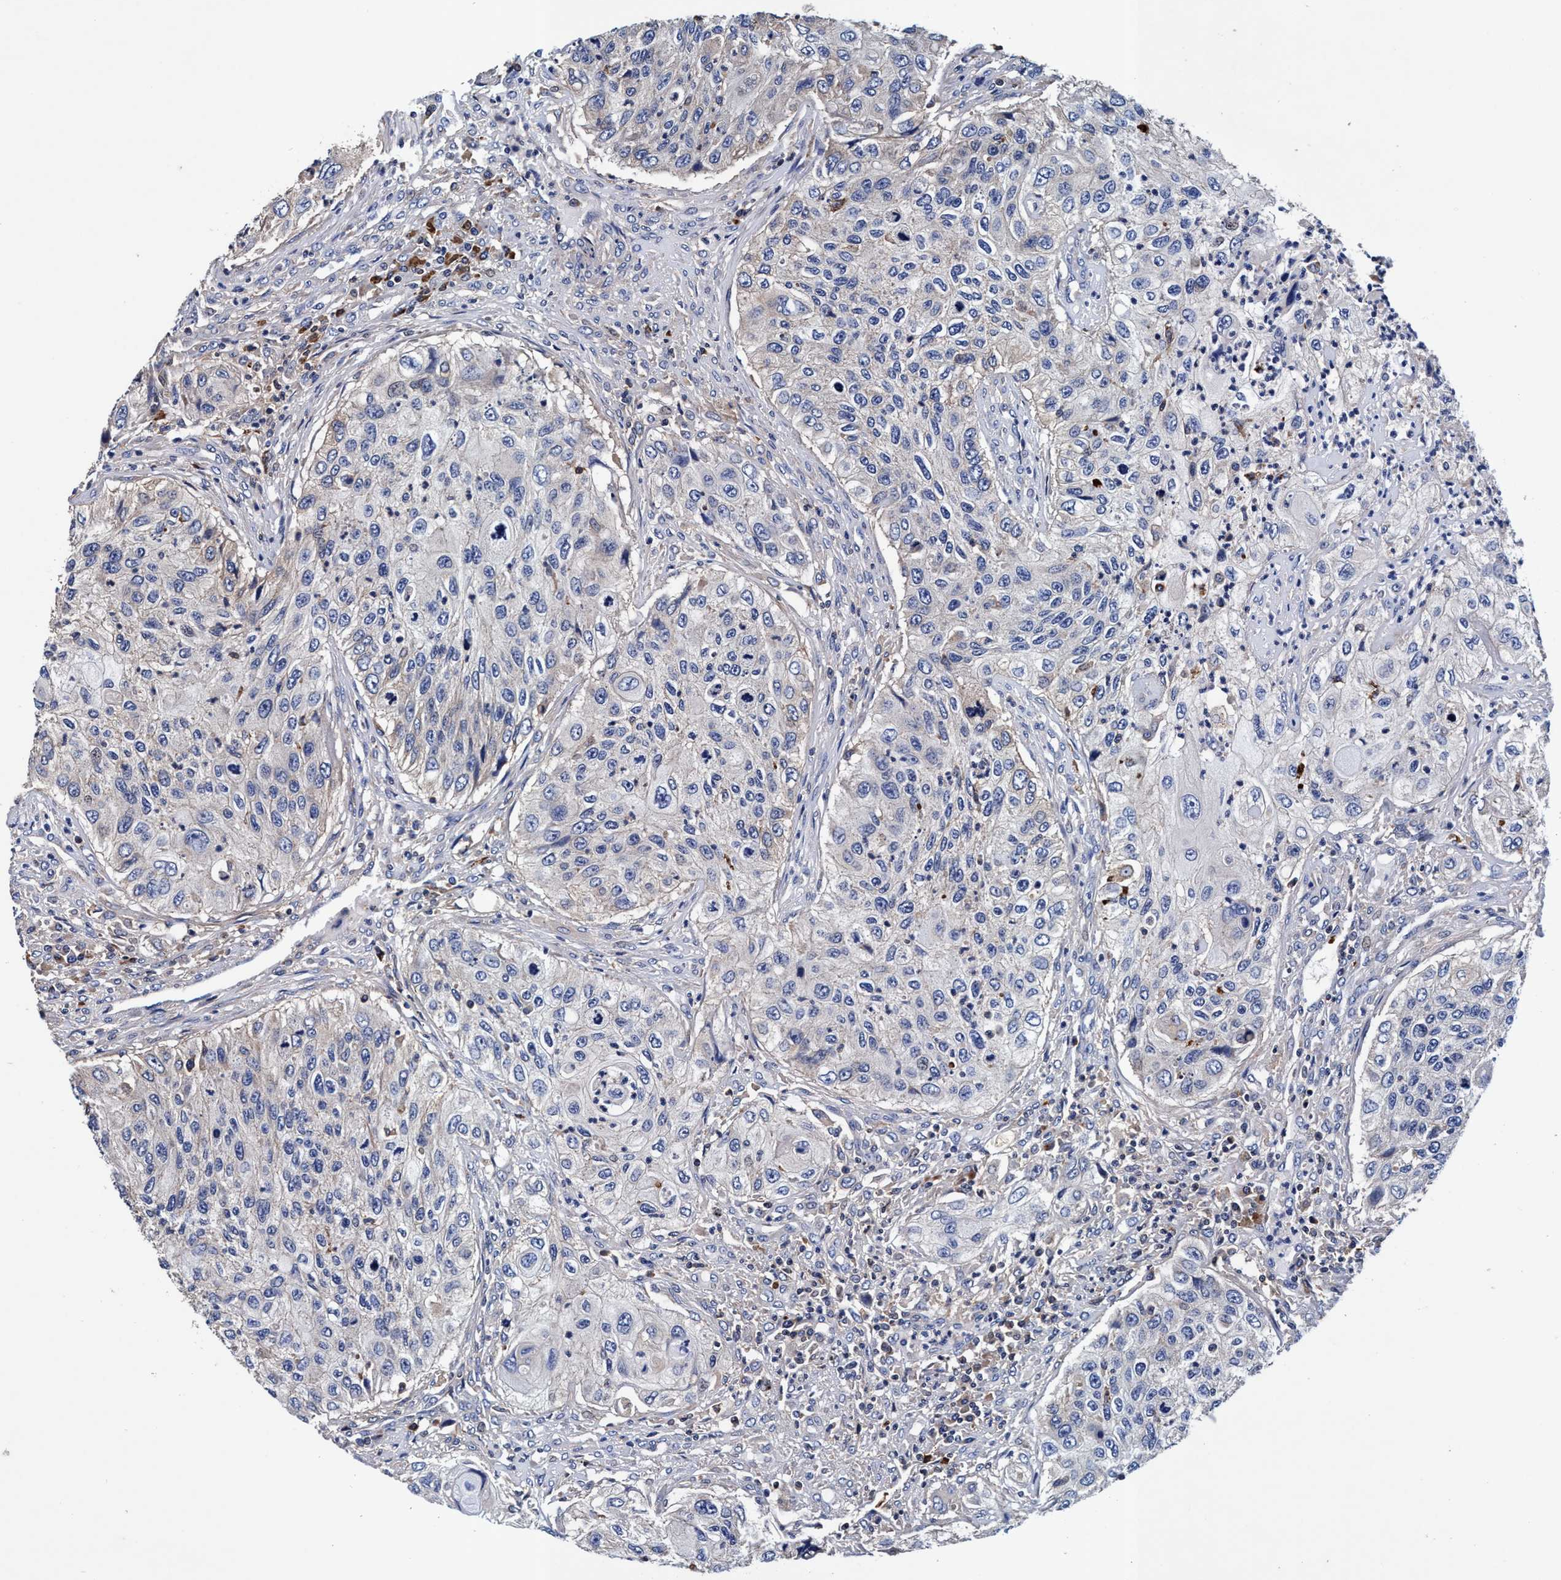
{"staining": {"intensity": "negative", "quantity": "none", "location": "none"}, "tissue": "urothelial cancer", "cell_type": "Tumor cells", "image_type": "cancer", "snomed": [{"axis": "morphology", "description": "Urothelial carcinoma, High grade"}, {"axis": "topography", "description": "Urinary bladder"}], "caption": "Urothelial cancer stained for a protein using IHC reveals no expression tumor cells.", "gene": "RNF208", "patient": {"sex": "female", "age": 60}}